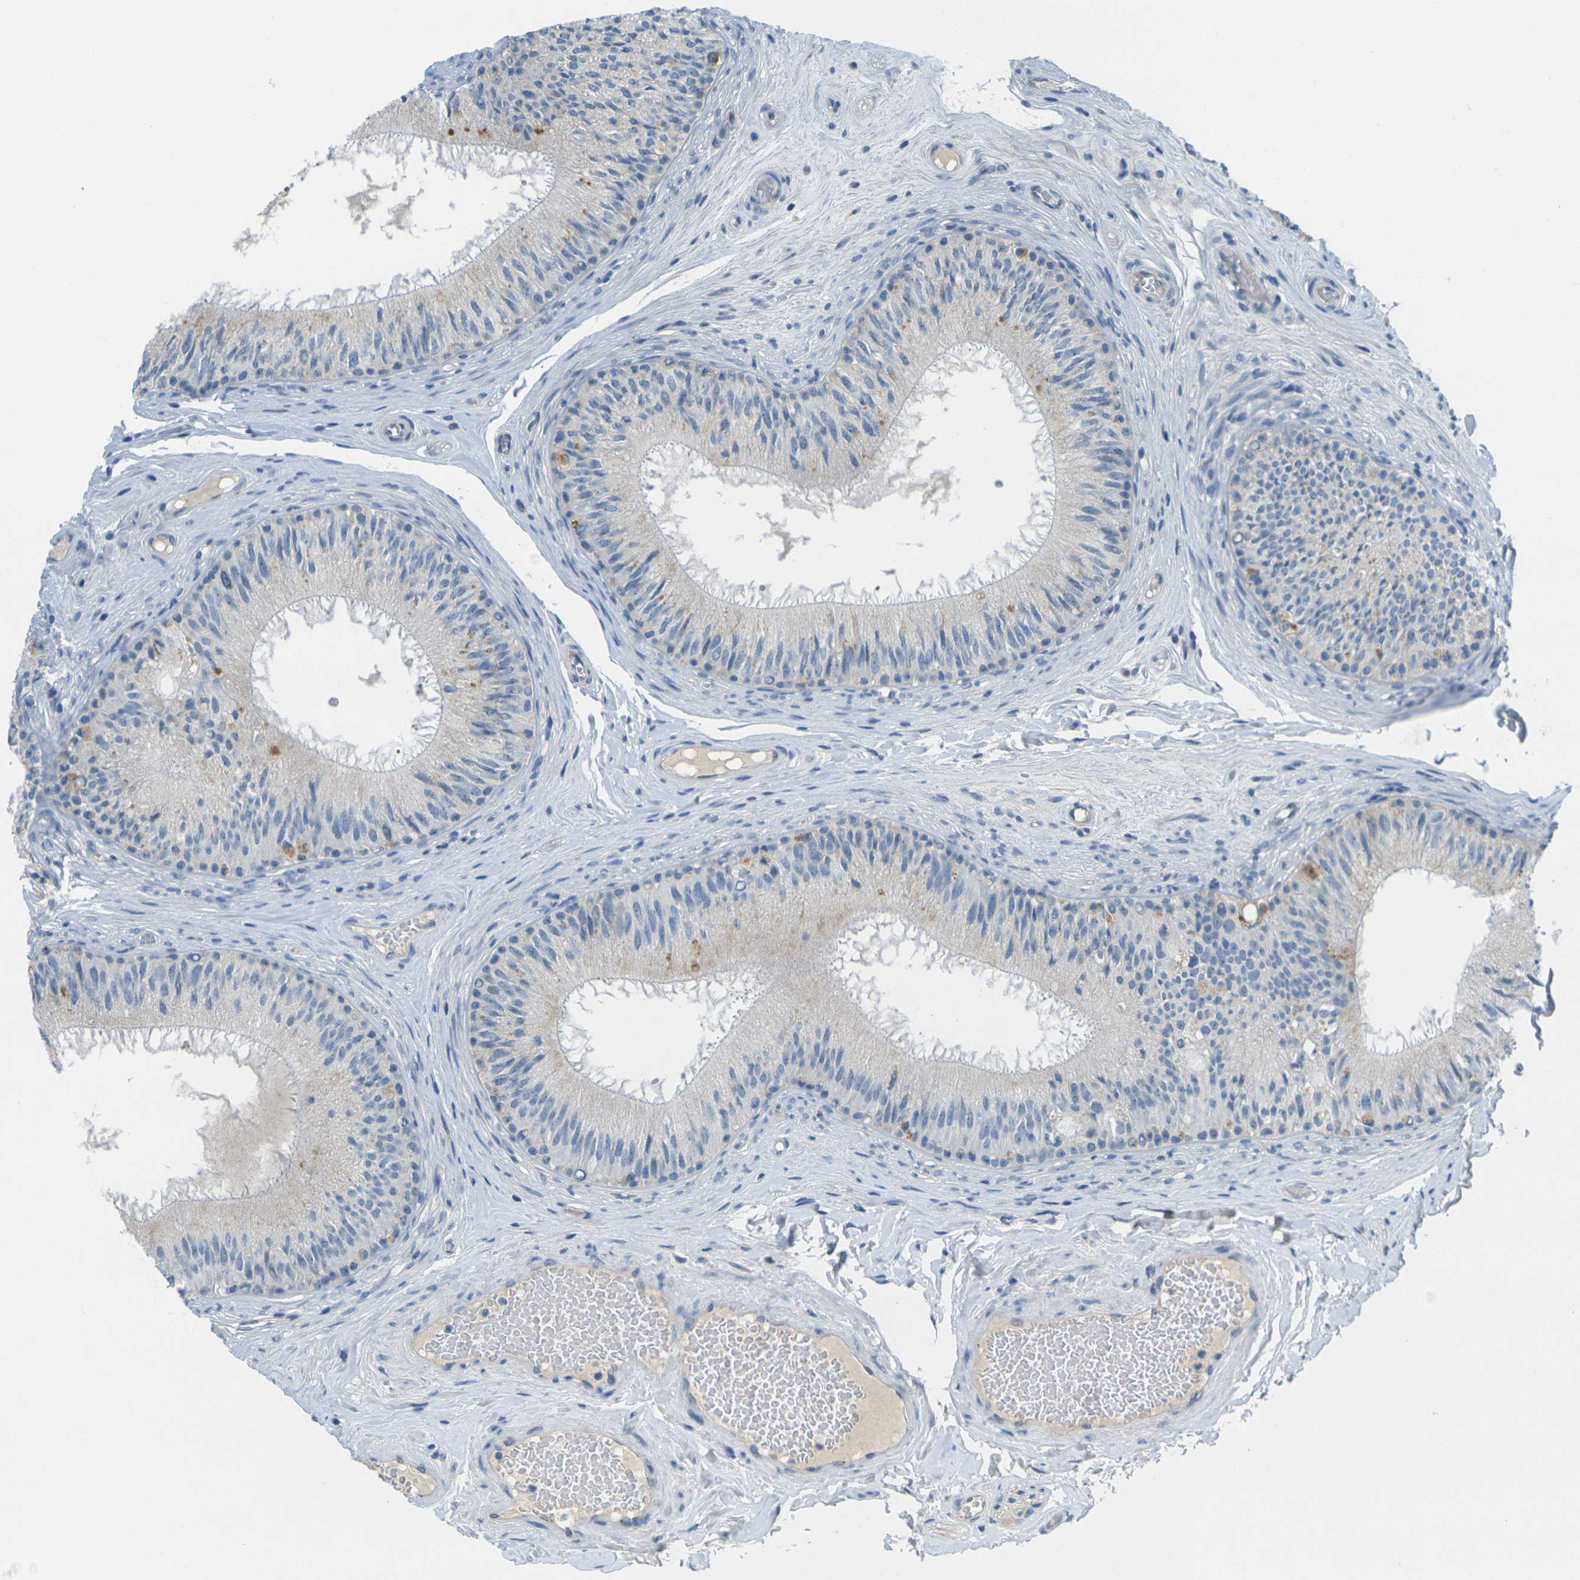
{"staining": {"intensity": "moderate", "quantity": "<25%", "location": "cytoplasmic/membranous"}, "tissue": "epididymis", "cell_type": "Glandular cells", "image_type": "normal", "snomed": [{"axis": "morphology", "description": "Normal tissue, NOS"}, {"axis": "topography", "description": "Testis"}, {"axis": "topography", "description": "Epididymis"}], "caption": "A brown stain labels moderate cytoplasmic/membranous staining of a protein in glandular cells of unremarkable epididymis. The staining is performed using DAB brown chromogen to label protein expression. The nuclei are counter-stained blue using hematoxylin.", "gene": "CYP2C8", "patient": {"sex": "male", "age": 36}}